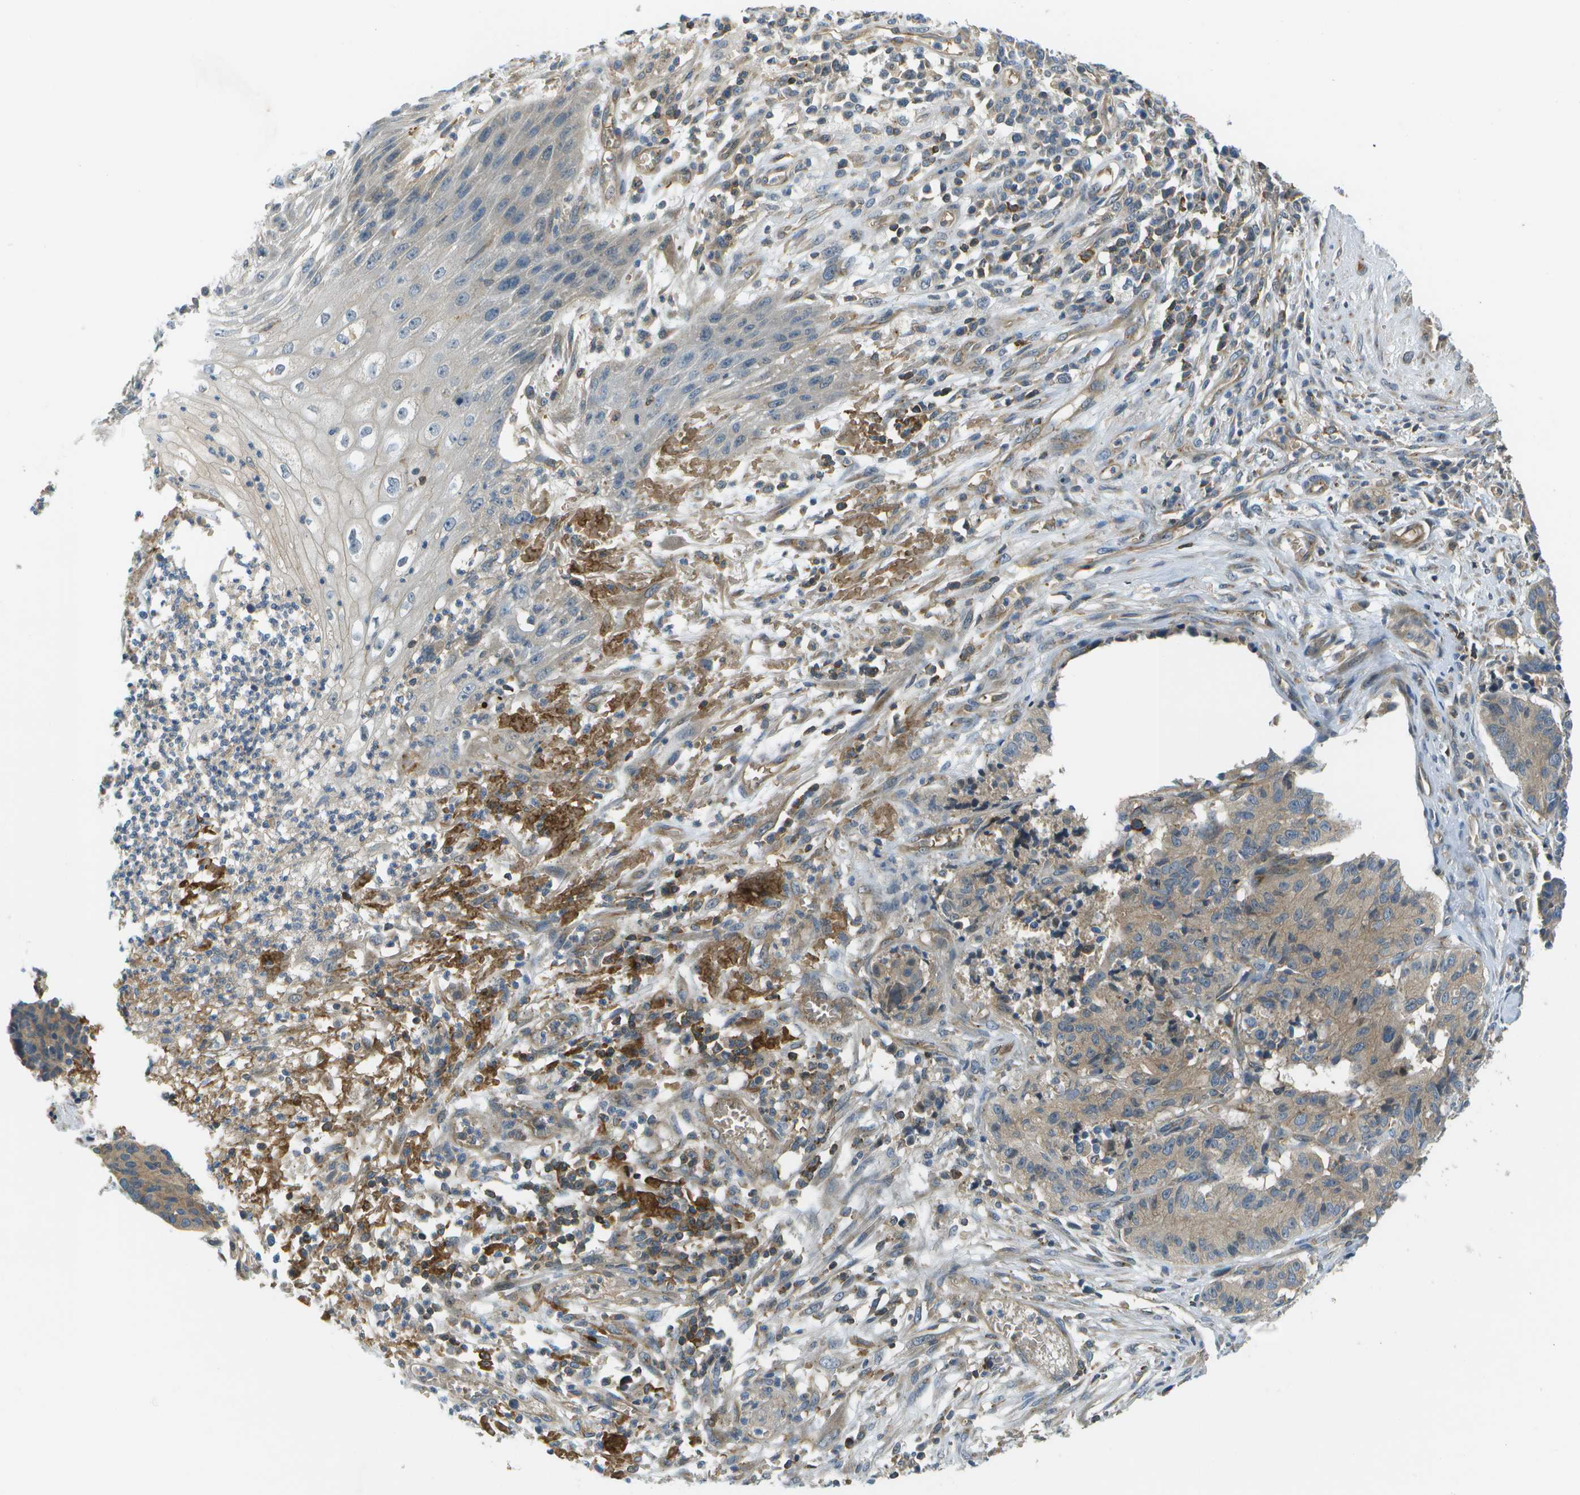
{"staining": {"intensity": "moderate", "quantity": ">75%", "location": "cytoplasmic/membranous"}, "tissue": "cervical cancer", "cell_type": "Tumor cells", "image_type": "cancer", "snomed": [{"axis": "morphology", "description": "Squamous cell carcinoma, NOS"}, {"axis": "topography", "description": "Cervix"}], "caption": "Protein expression analysis of human cervical squamous cell carcinoma reveals moderate cytoplasmic/membranous expression in approximately >75% of tumor cells.", "gene": "CTIF", "patient": {"sex": "female", "age": 35}}